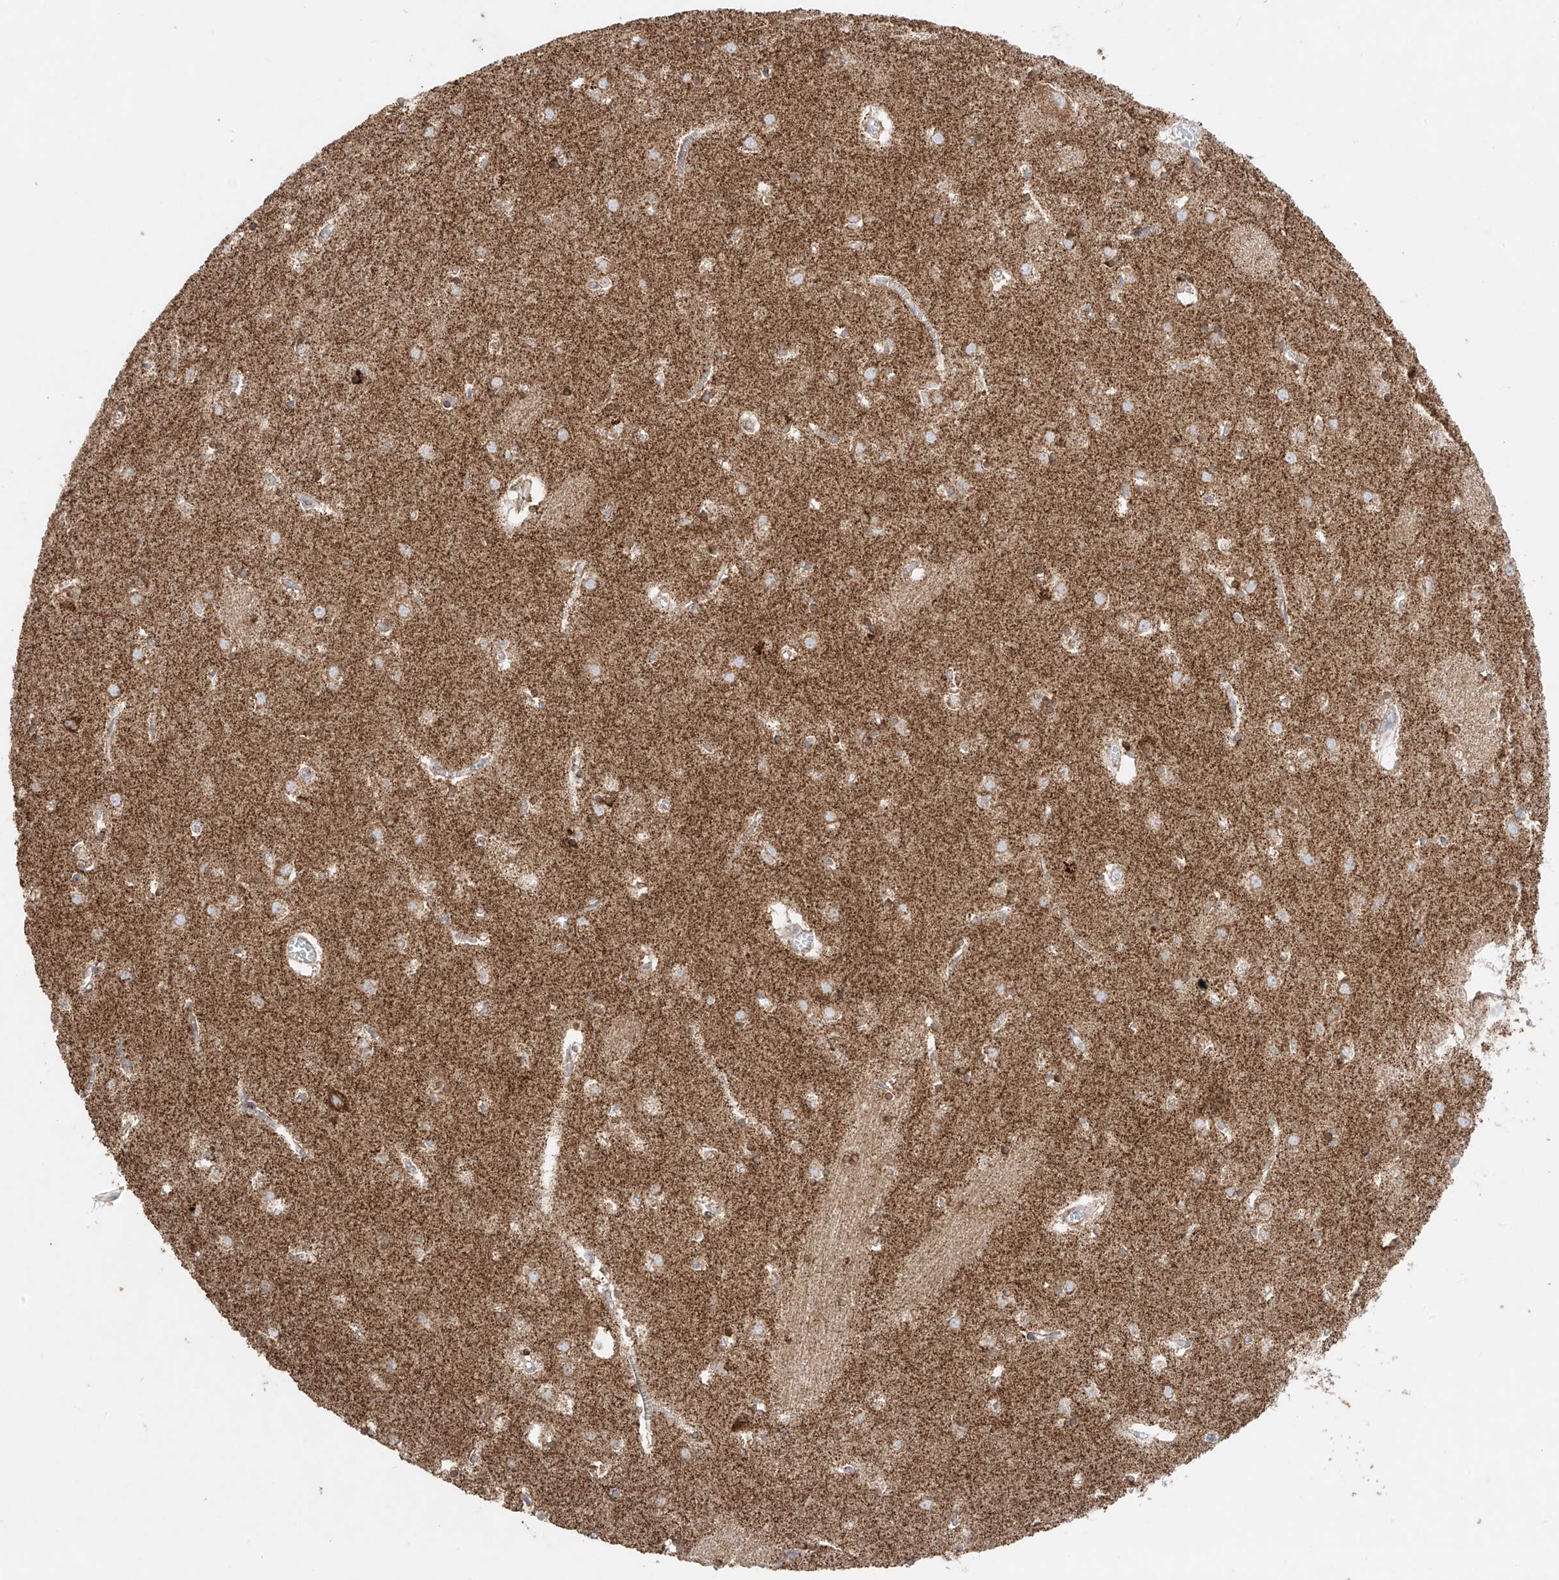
{"staining": {"intensity": "strong", "quantity": "25%-75%", "location": "cytoplasmic/membranous"}, "tissue": "caudate", "cell_type": "Glial cells", "image_type": "normal", "snomed": [{"axis": "morphology", "description": "Normal tissue, NOS"}, {"axis": "topography", "description": "Lateral ventricle wall"}], "caption": "Protein analysis of unremarkable caudate shows strong cytoplasmic/membranous expression in about 25%-75% of glial cells. (DAB (3,3'-diaminobenzidine) = brown stain, brightfield microscopy at high magnification).", "gene": "COLGALT2", "patient": {"sex": "male", "age": 70}}